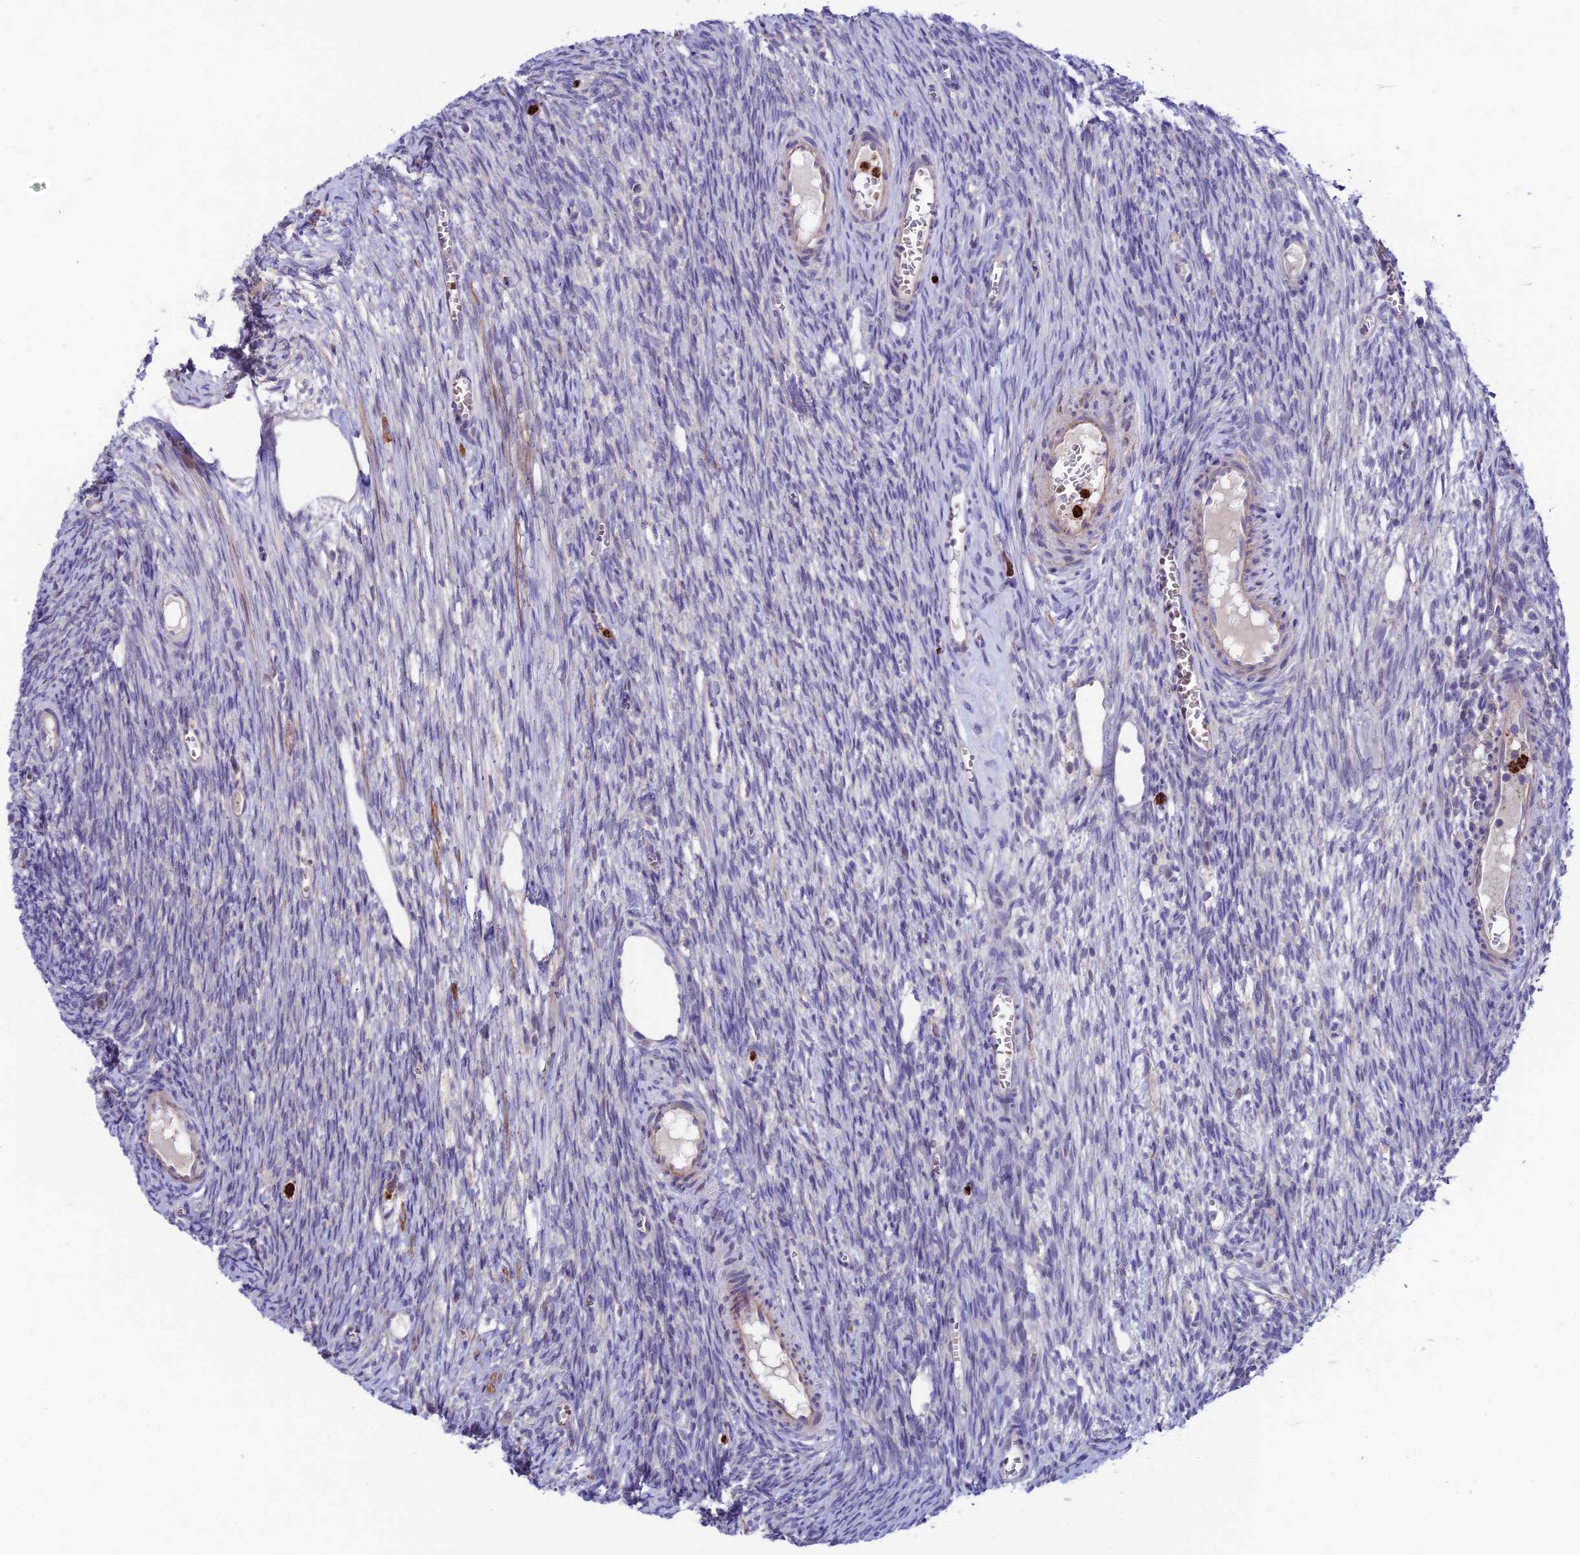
{"staining": {"intensity": "negative", "quantity": "none", "location": "none"}, "tissue": "ovary", "cell_type": "Ovarian stroma cells", "image_type": "normal", "snomed": [{"axis": "morphology", "description": "Normal tissue, NOS"}, {"axis": "topography", "description": "Ovary"}], "caption": "Immunohistochemistry (IHC) image of unremarkable human ovary stained for a protein (brown), which exhibits no expression in ovarian stroma cells.", "gene": "COL6A6", "patient": {"sex": "female", "age": 44}}